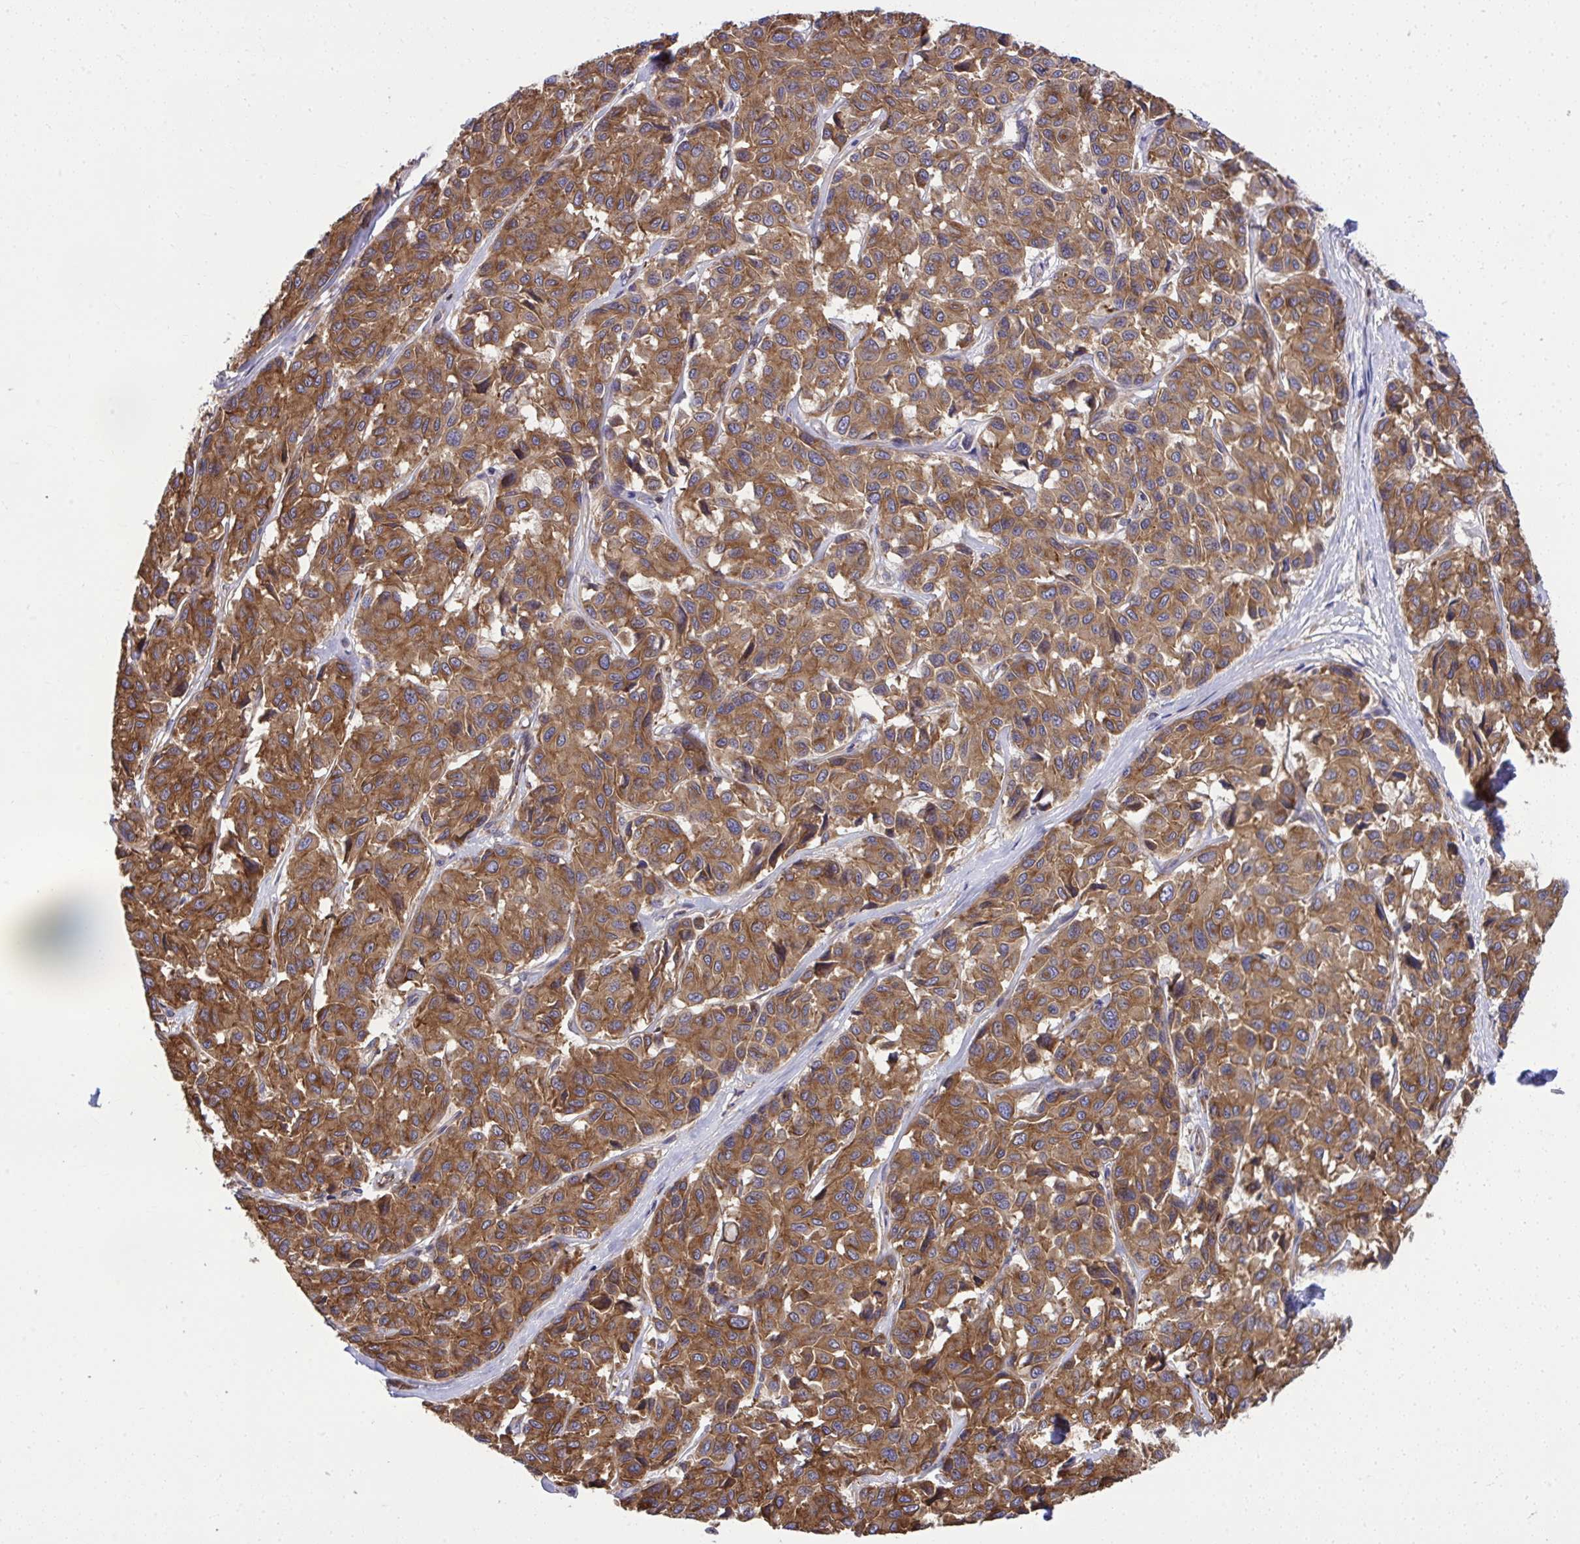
{"staining": {"intensity": "moderate", "quantity": ">75%", "location": "cytoplasmic/membranous"}, "tissue": "melanoma", "cell_type": "Tumor cells", "image_type": "cancer", "snomed": [{"axis": "morphology", "description": "Malignant melanoma, NOS"}, {"axis": "topography", "description": "Skin"}], "caption": "The histopathology image reveals a brown stain indicating the presence of a protein in the cytoplasmic/membranous of tumor cells in melanoma.", "gene": "PAIP2", "patient": {"sex": "female", "age": 66}}